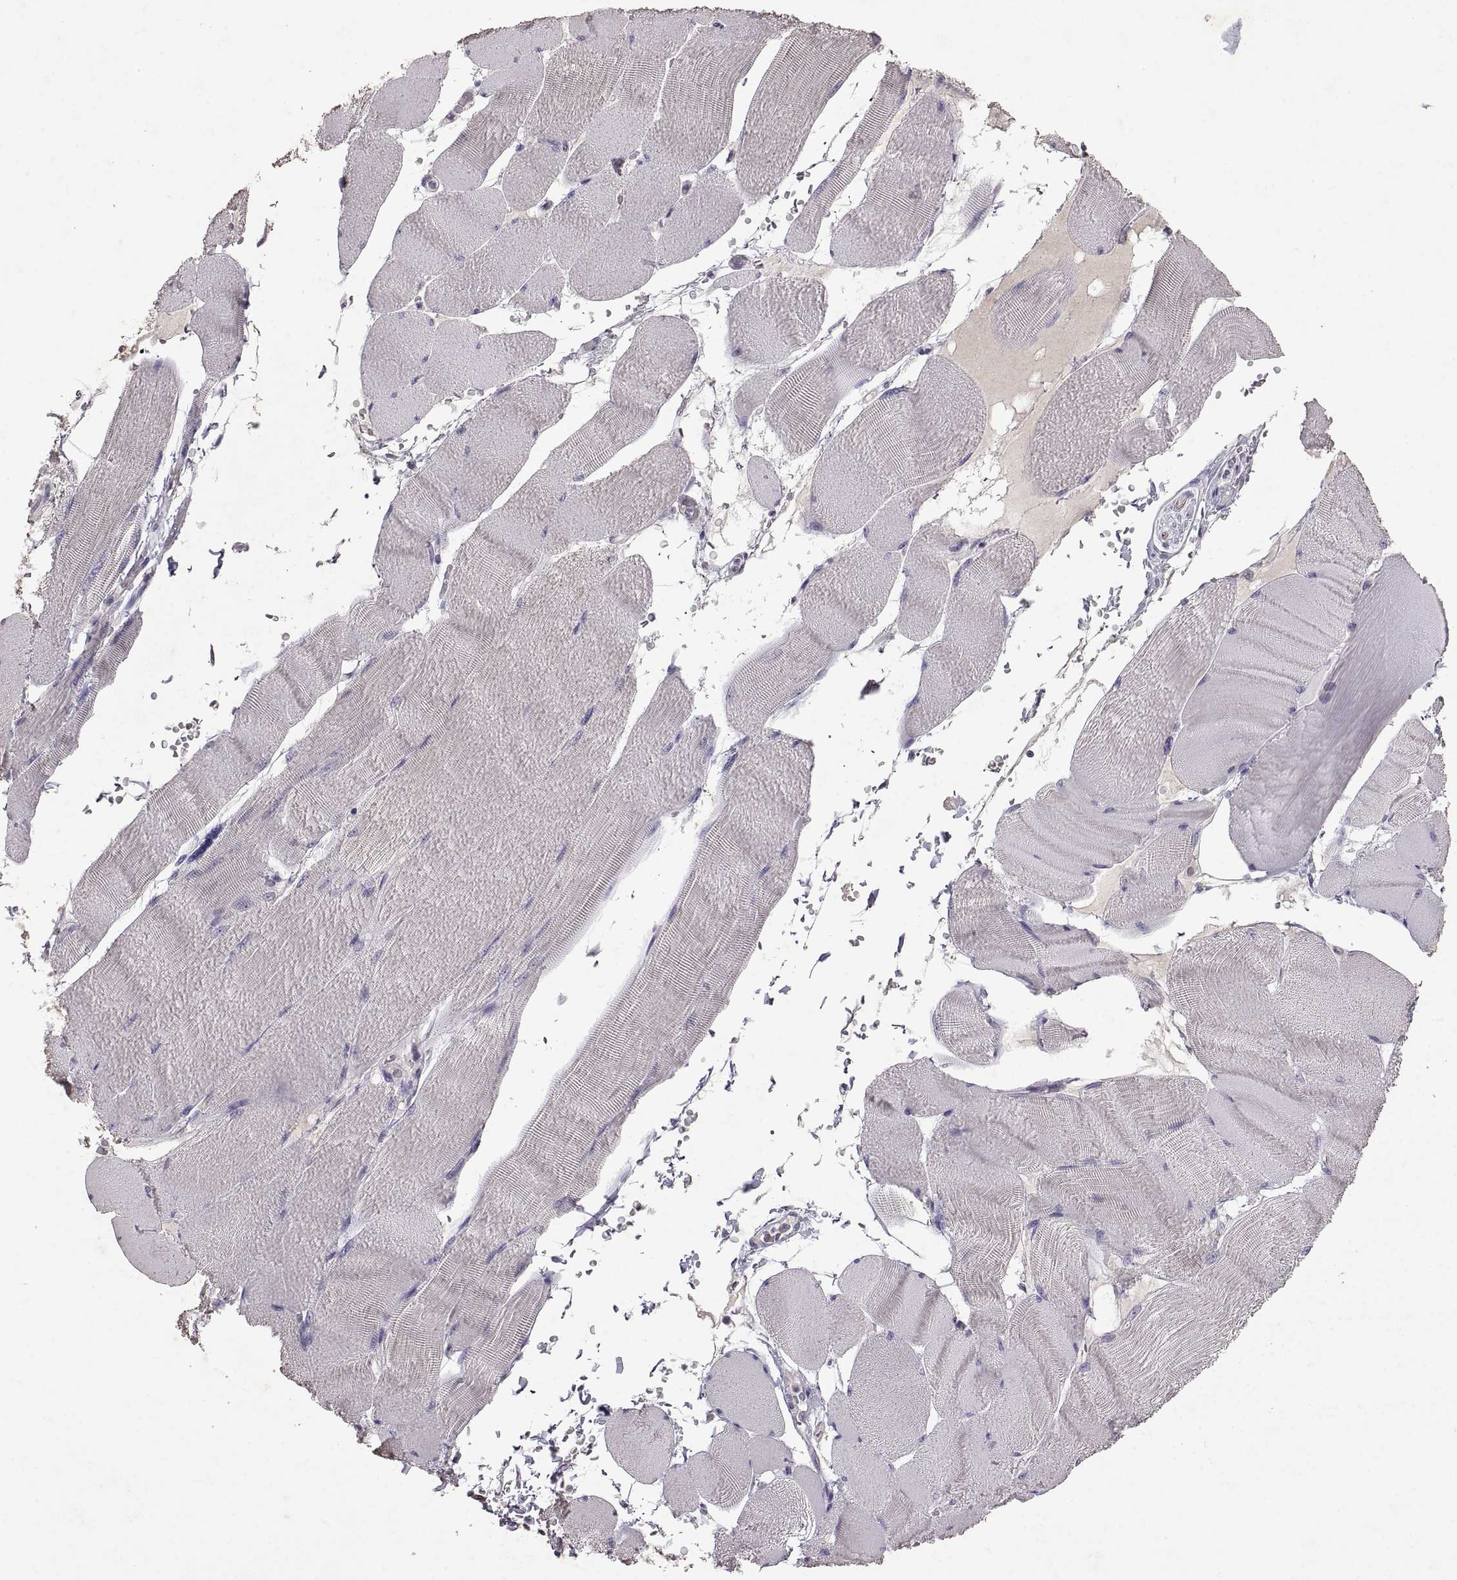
{"staining": {"intensity": "negative", "quantity": "none", "location": "none"}, "tissue": "skeletal muscle", "cell_type": "Myocytes", "image_type": "normal", "snomed": [{"axis": "morphology", "description": "Normal tissue, NOS"}, {"axis": "topography", "description": "Skeletal muscle"}], "caption": "IHC of normal skeletal muscle shows no staining in myocytes.", "gene": "DEFB136", "patient": {"sex": "male", "age": 56}}